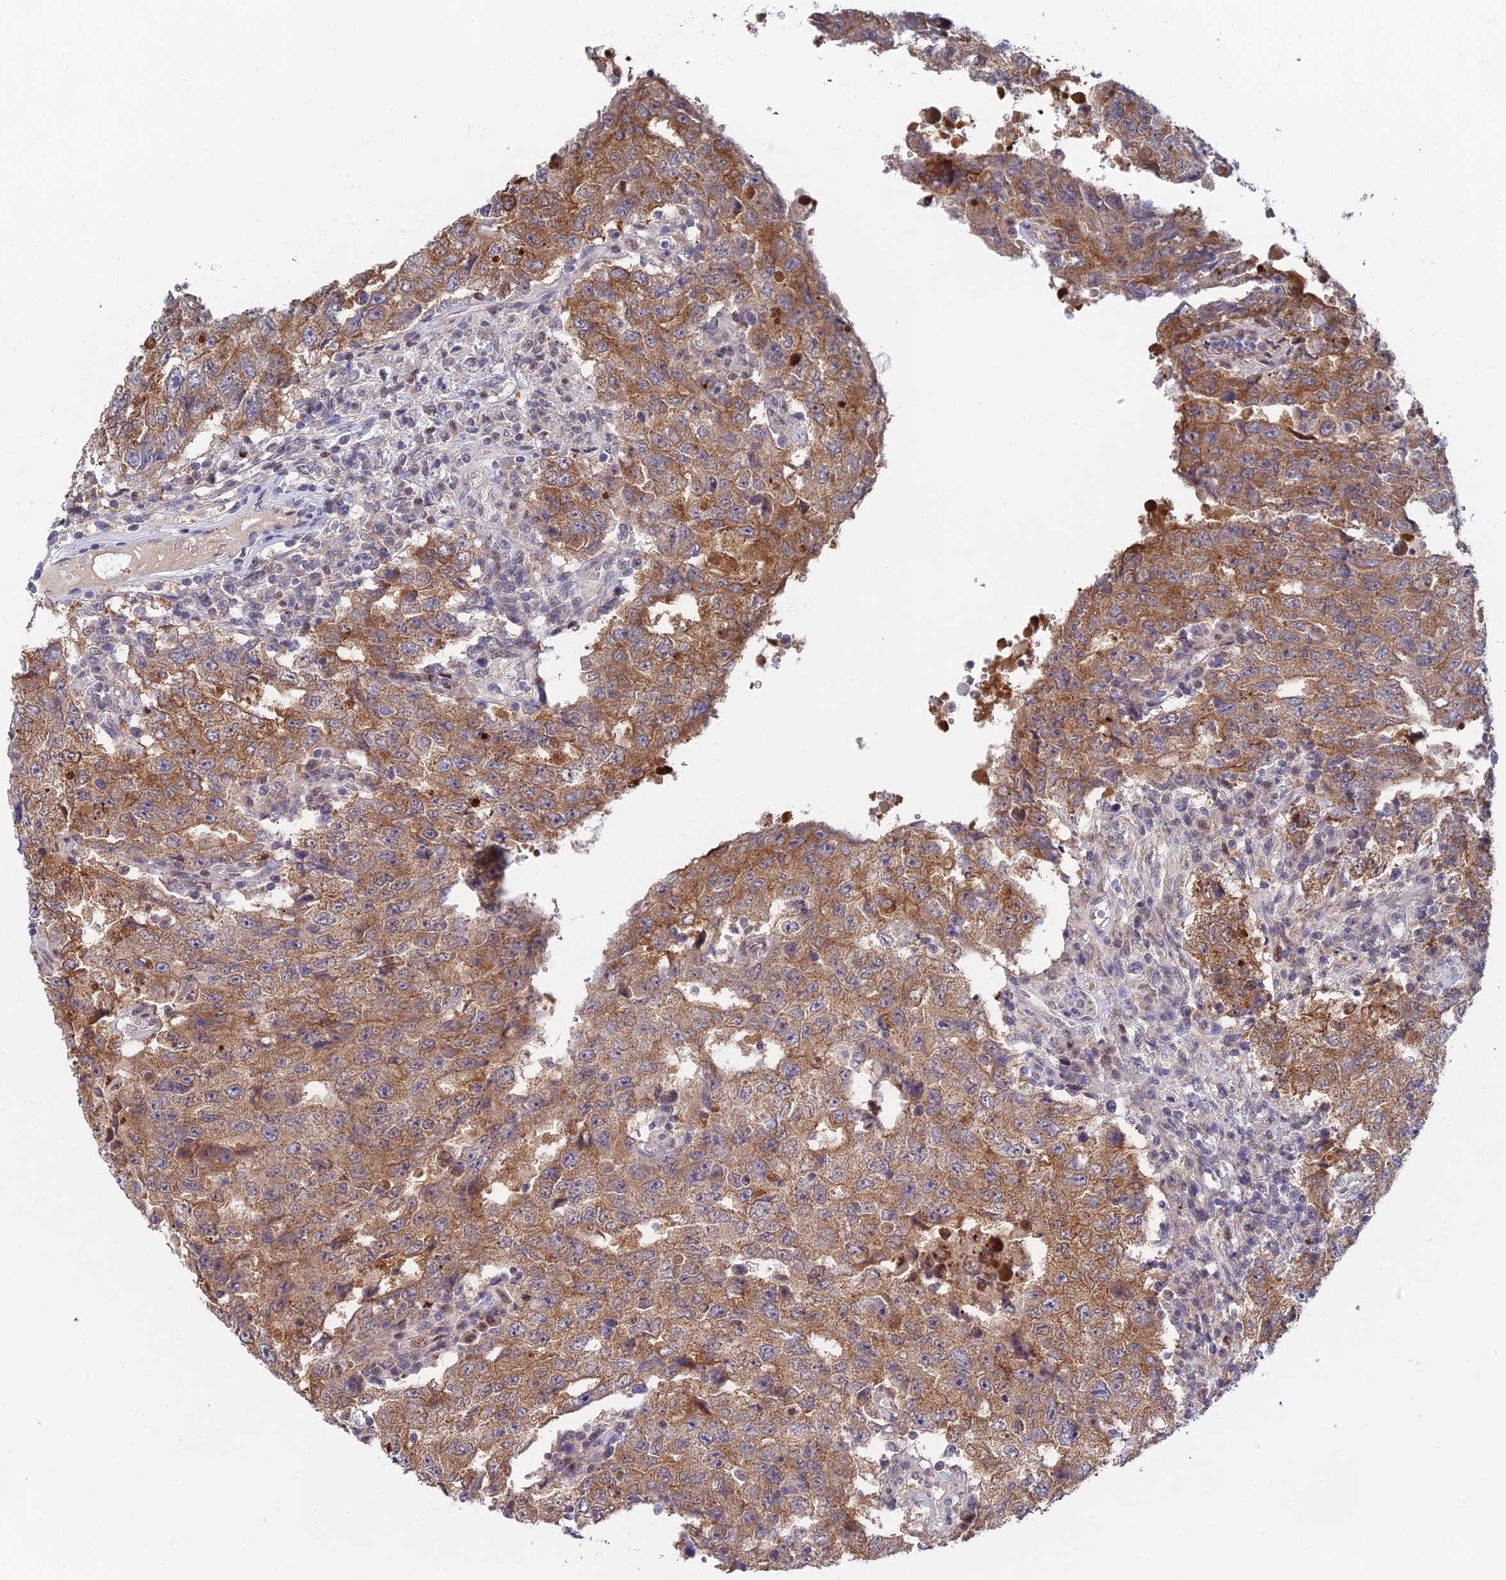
{"staining": {"intensity": "moderate", "quantity": ">75%", "location": "cytoplasmic/membranous"}, "tissue": "testis cancer", "cell_type": "Tumor cells", "image_type": "cancer", "snomed": [{"axis": "morphology", "description": "Carcinoma, Embryonal, NOS"}, {"axis": "topography", "description": "Testis"}], "caption": "Human testis cancer stained for a protein (brown) shows moderate cytoplasmic/membranous positive expression in about >75% of tumor cells.", "gene": "MRPL17", "patient": {"sex": "male", "age": 26}}